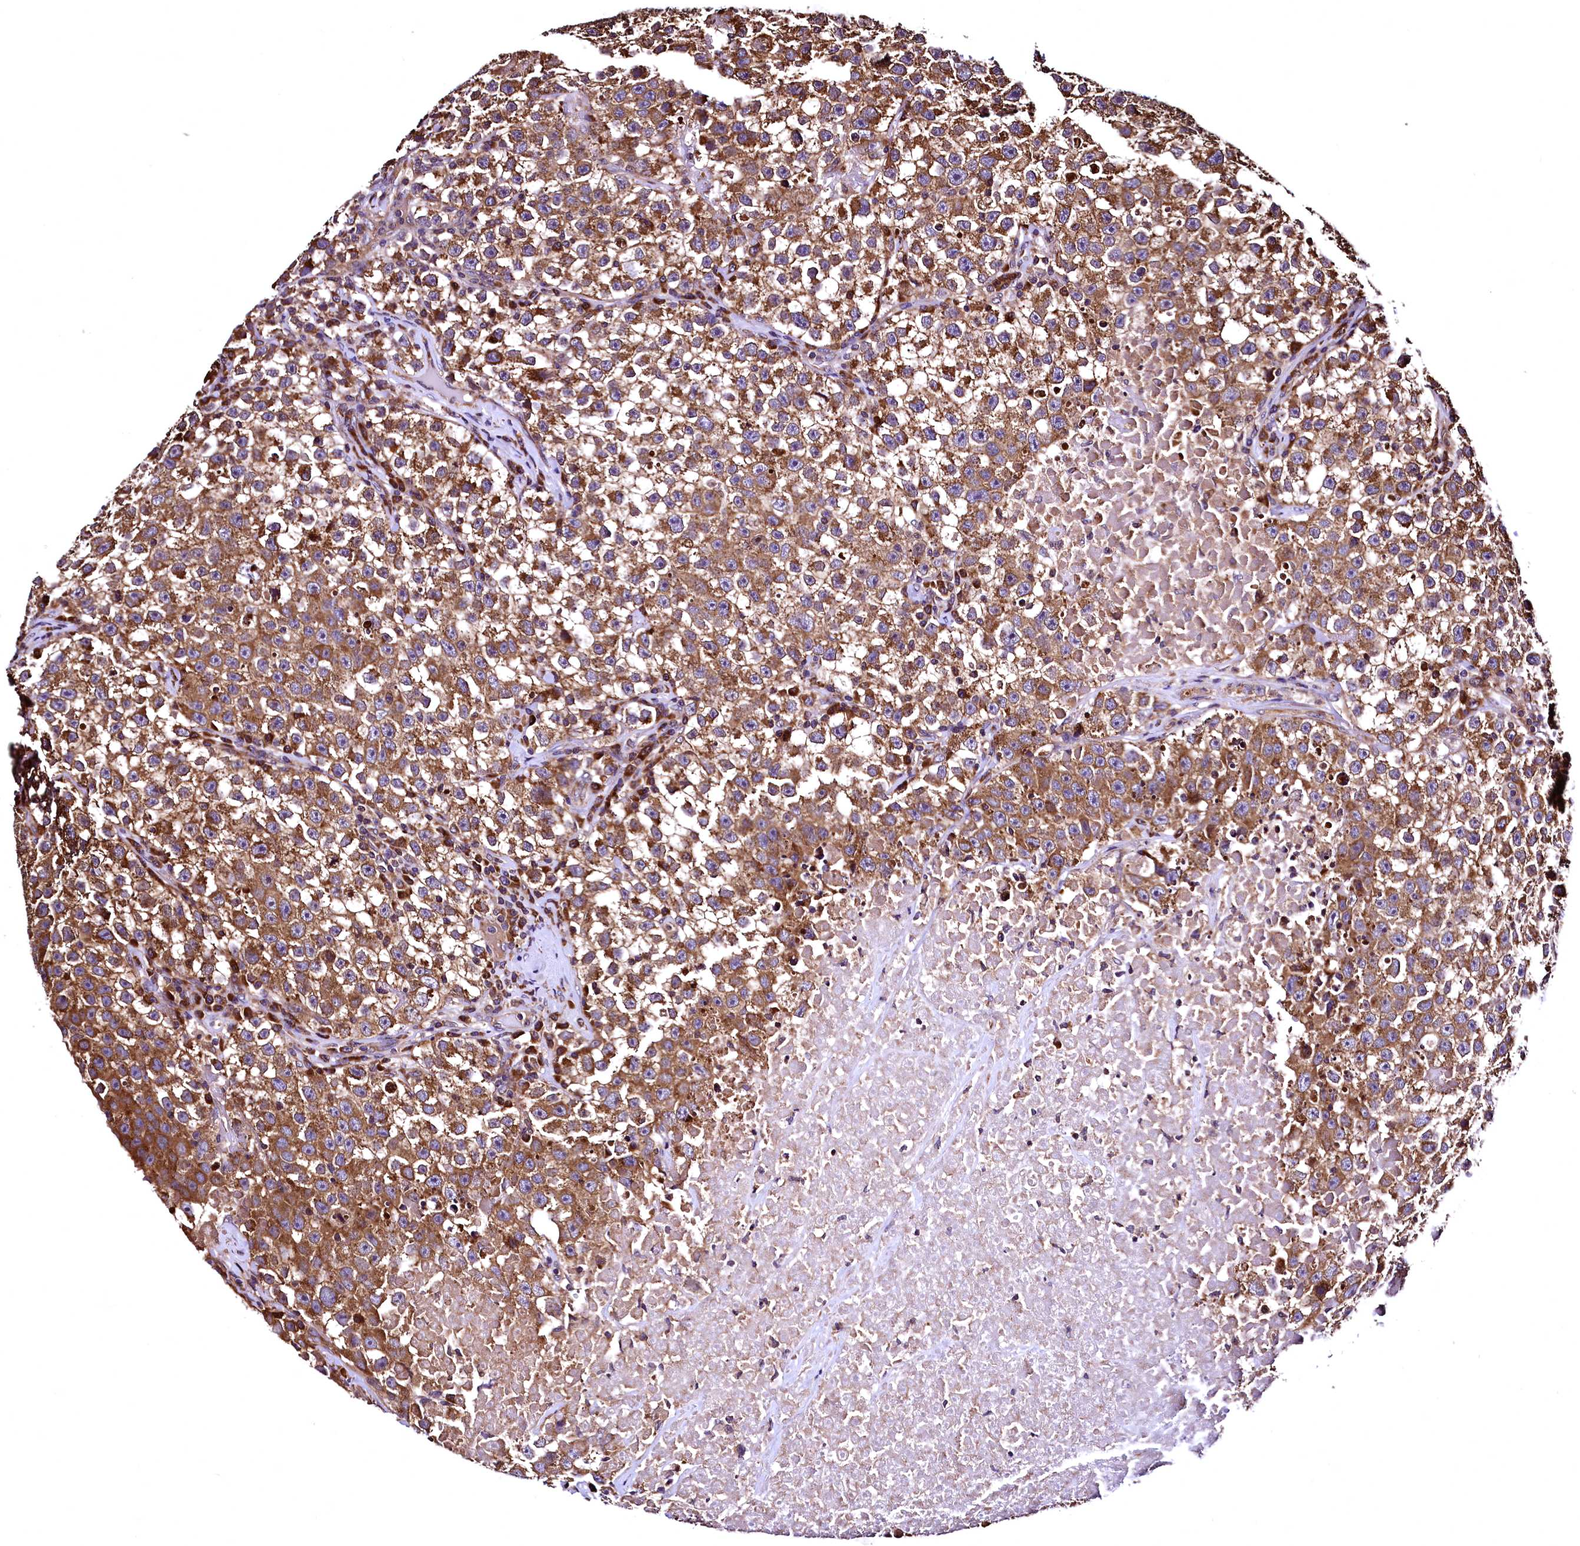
{"staining": {"intensity": "strong", "quantity": ">75%", "location": "cytoplasmic/membranous"}, "tissue": "testis cancer", "cell_type": "Tumor cells", "image_type": "cancer", "snomed": [{"axis": "morphology", "description": "Seminoma, NOS"}, {"axis": "topography", "description": "Testis"}], "caption": "Testis seminoma stained for a protein exhibits strong cytoplasmic/membranous positivity in tumor cells.", "gene": "LRSAM1", "patient": {"sex": "male", "age": 22}}